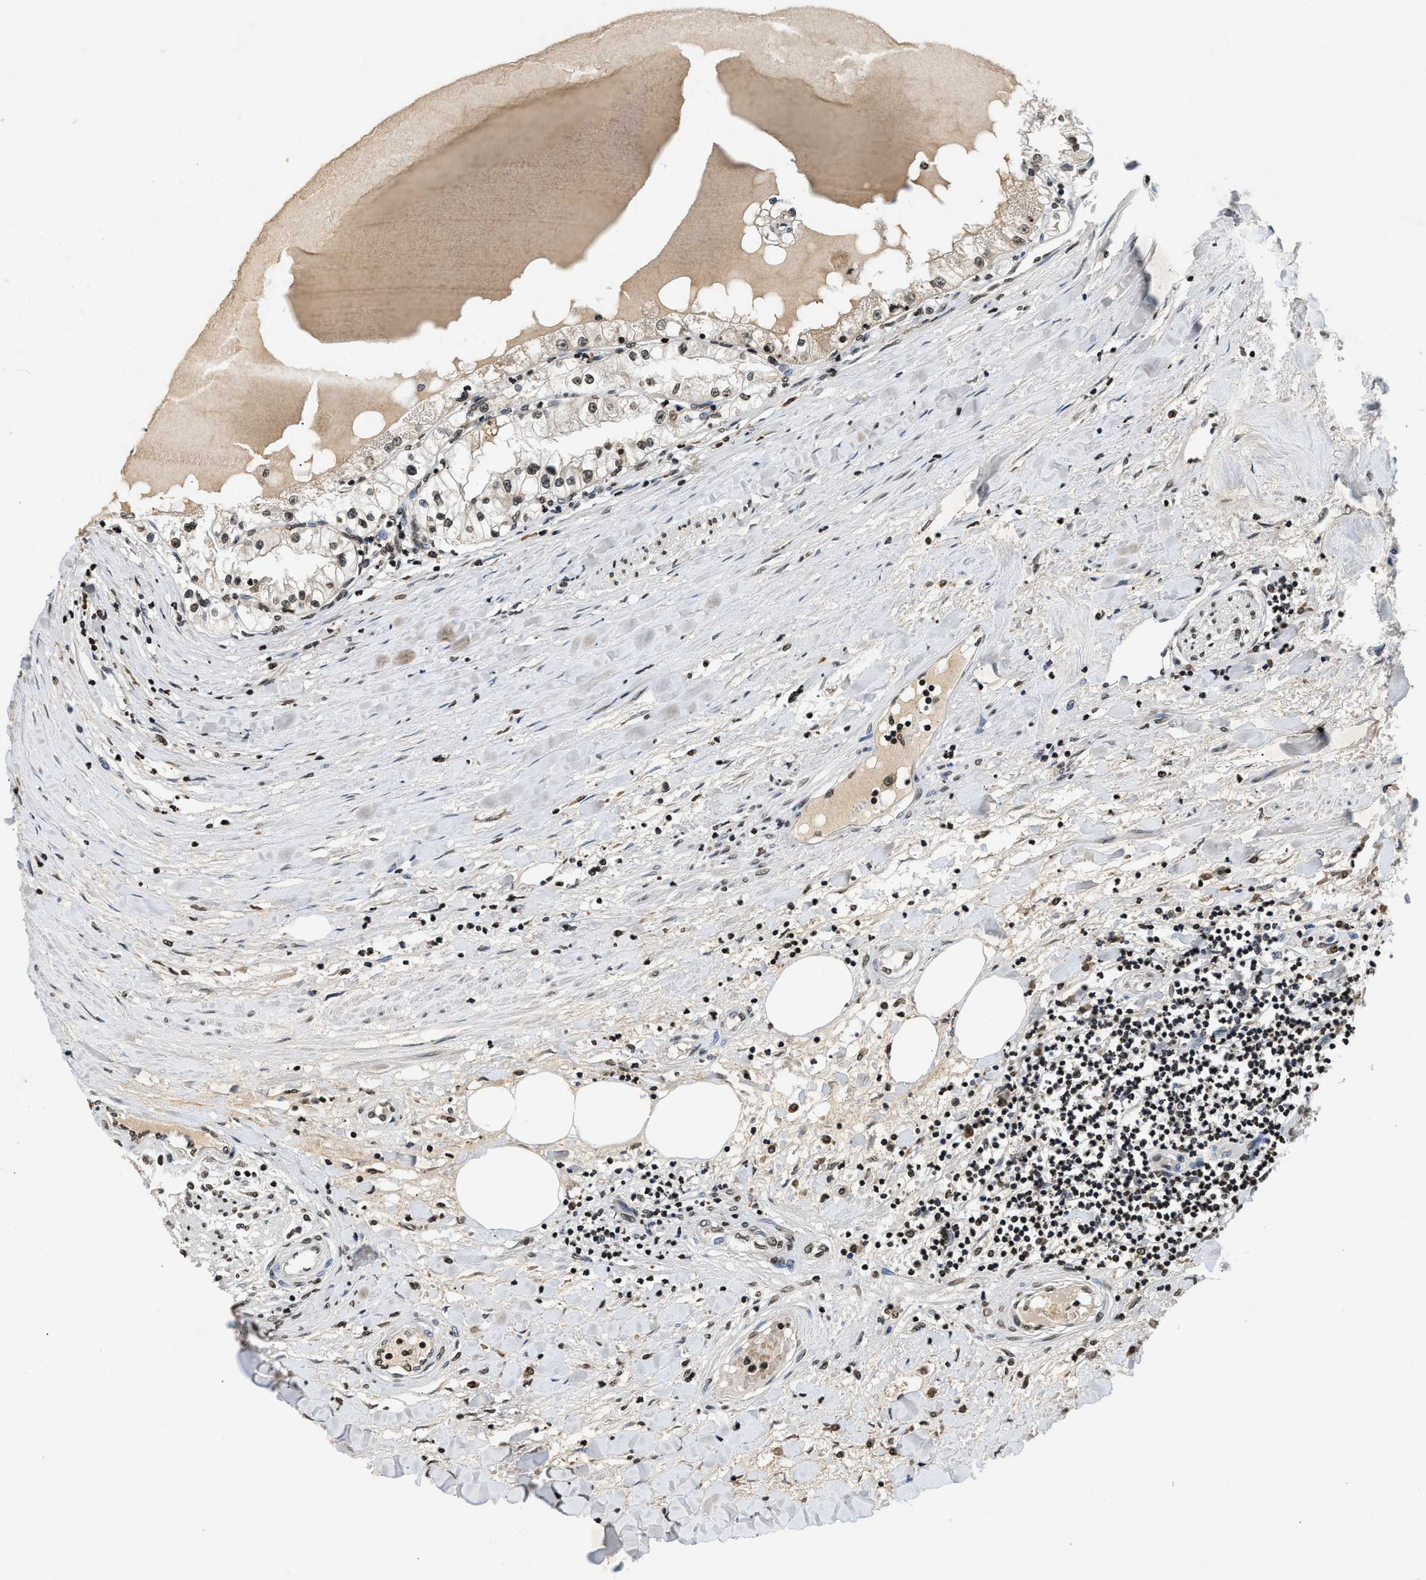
{"staining": {"intensity": "weak", "quantity": ">75%", "location": "nuclear"}, "tissue": "renal cancer", "cell_type": "Tumor cells", "image_type": "cancer", "snomed": [{"axis": "morphology", "description": "Adenocarcinoma, NOS"}, {"axis": "topography", "description": "Kidney"}], "caption": "Weak nuclear staining for a protein is identified in about >75% of tumor cells of renal cancer (adenocarcinoma) using IHC.", "gene": "DNASE1L3", "patient": {"sex": "male", "age": 68}}